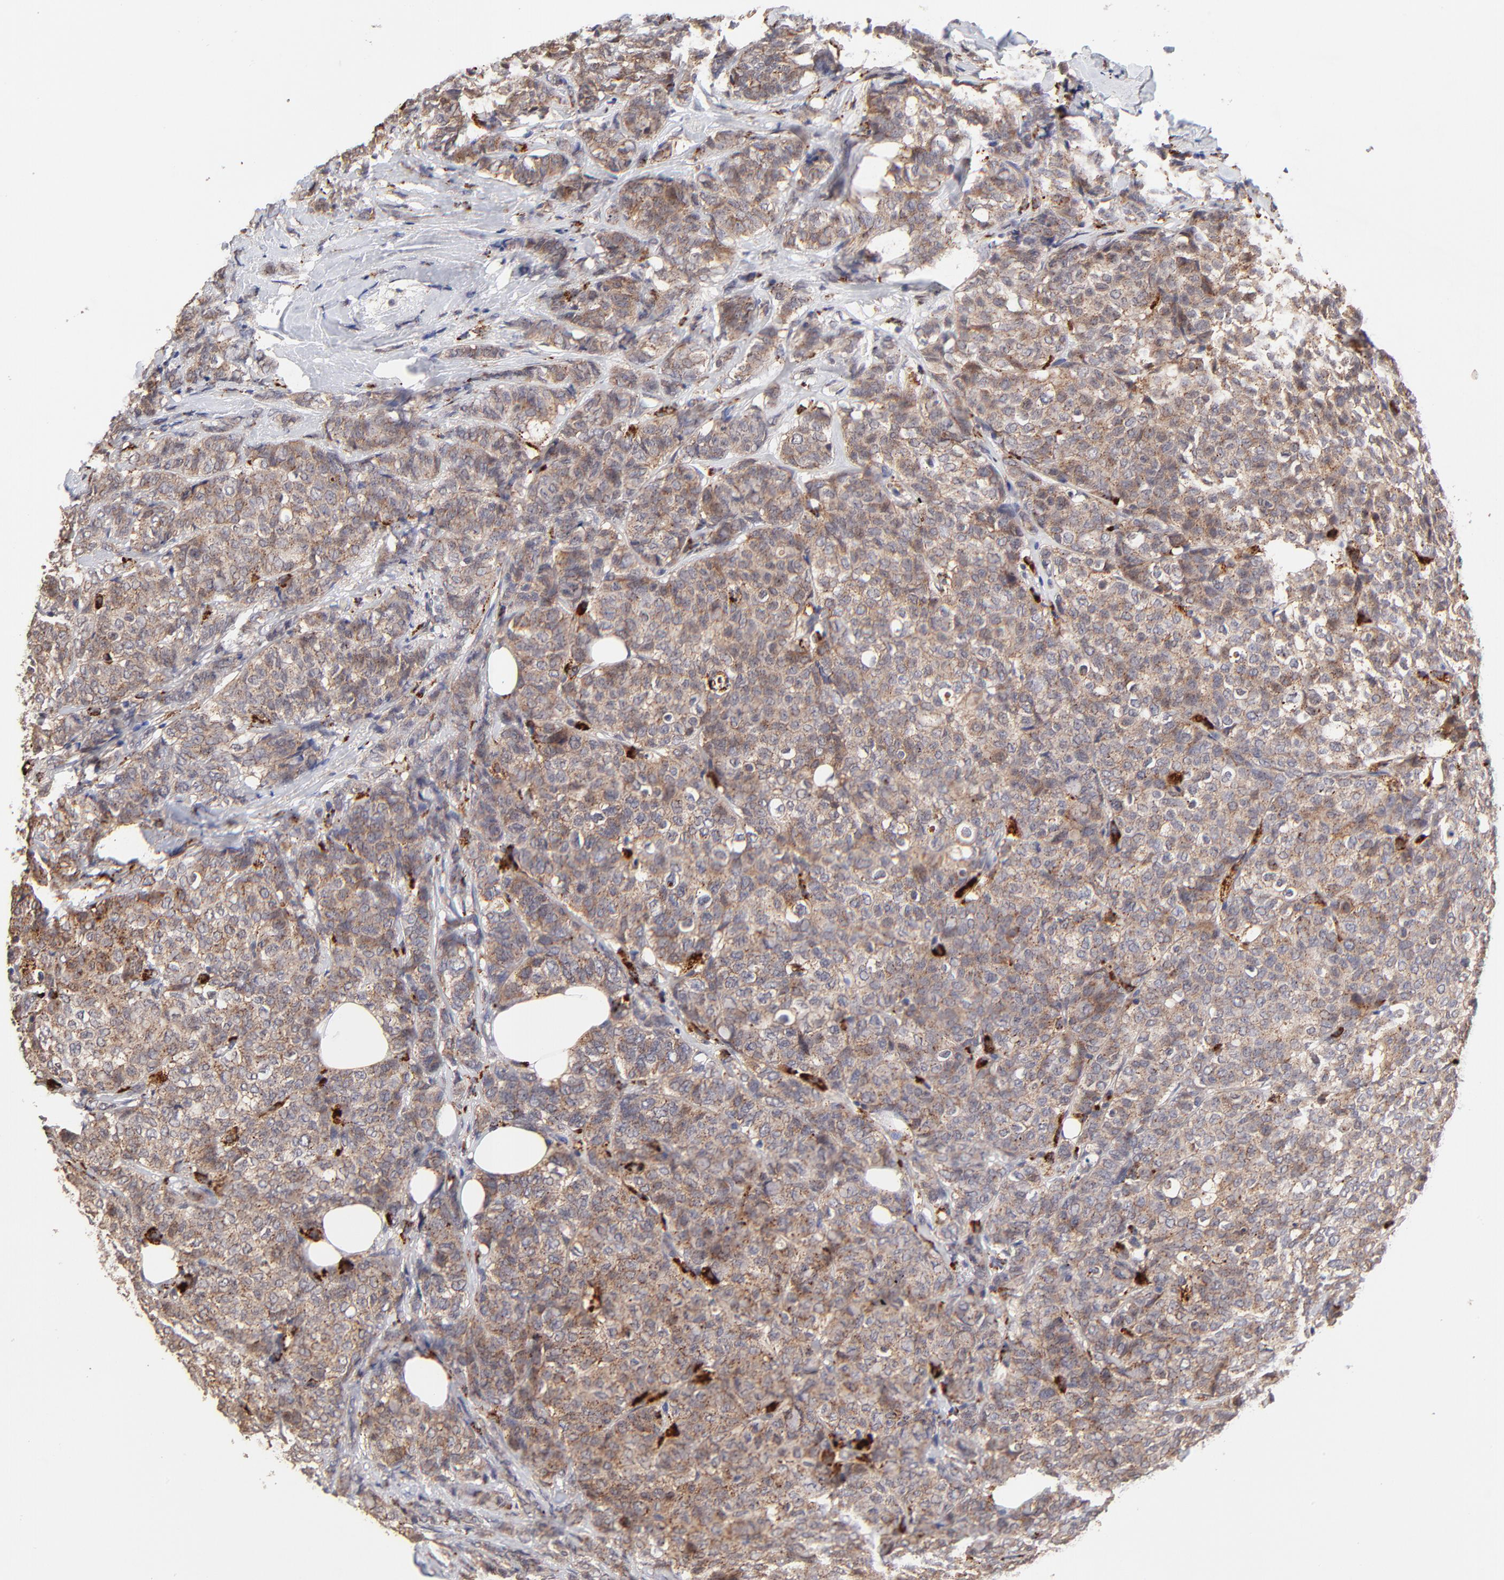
{"staining": {"intensity": "moderate", "quantity": ">75%", "location": "cytoplasmic/membranous"}, "tissue": "breast cancer", "cell_type": "Tumor cells", "image_type": "cancer", "snomed": [{"axis": "morphology", "description": "Lobular carcinoma"}, {"axis": "topography", "description": "Breast"}], "caption": "Tumor cells show medium levels of moderate cytoplasmic/membranous expression in approximately >75% of cells in human breast cancer (lobular carcinoma). (IHC, brightfield microscopy, high magnification).", "gene": "PDE4B", "patient": {"sex": "female", "age": 60}}